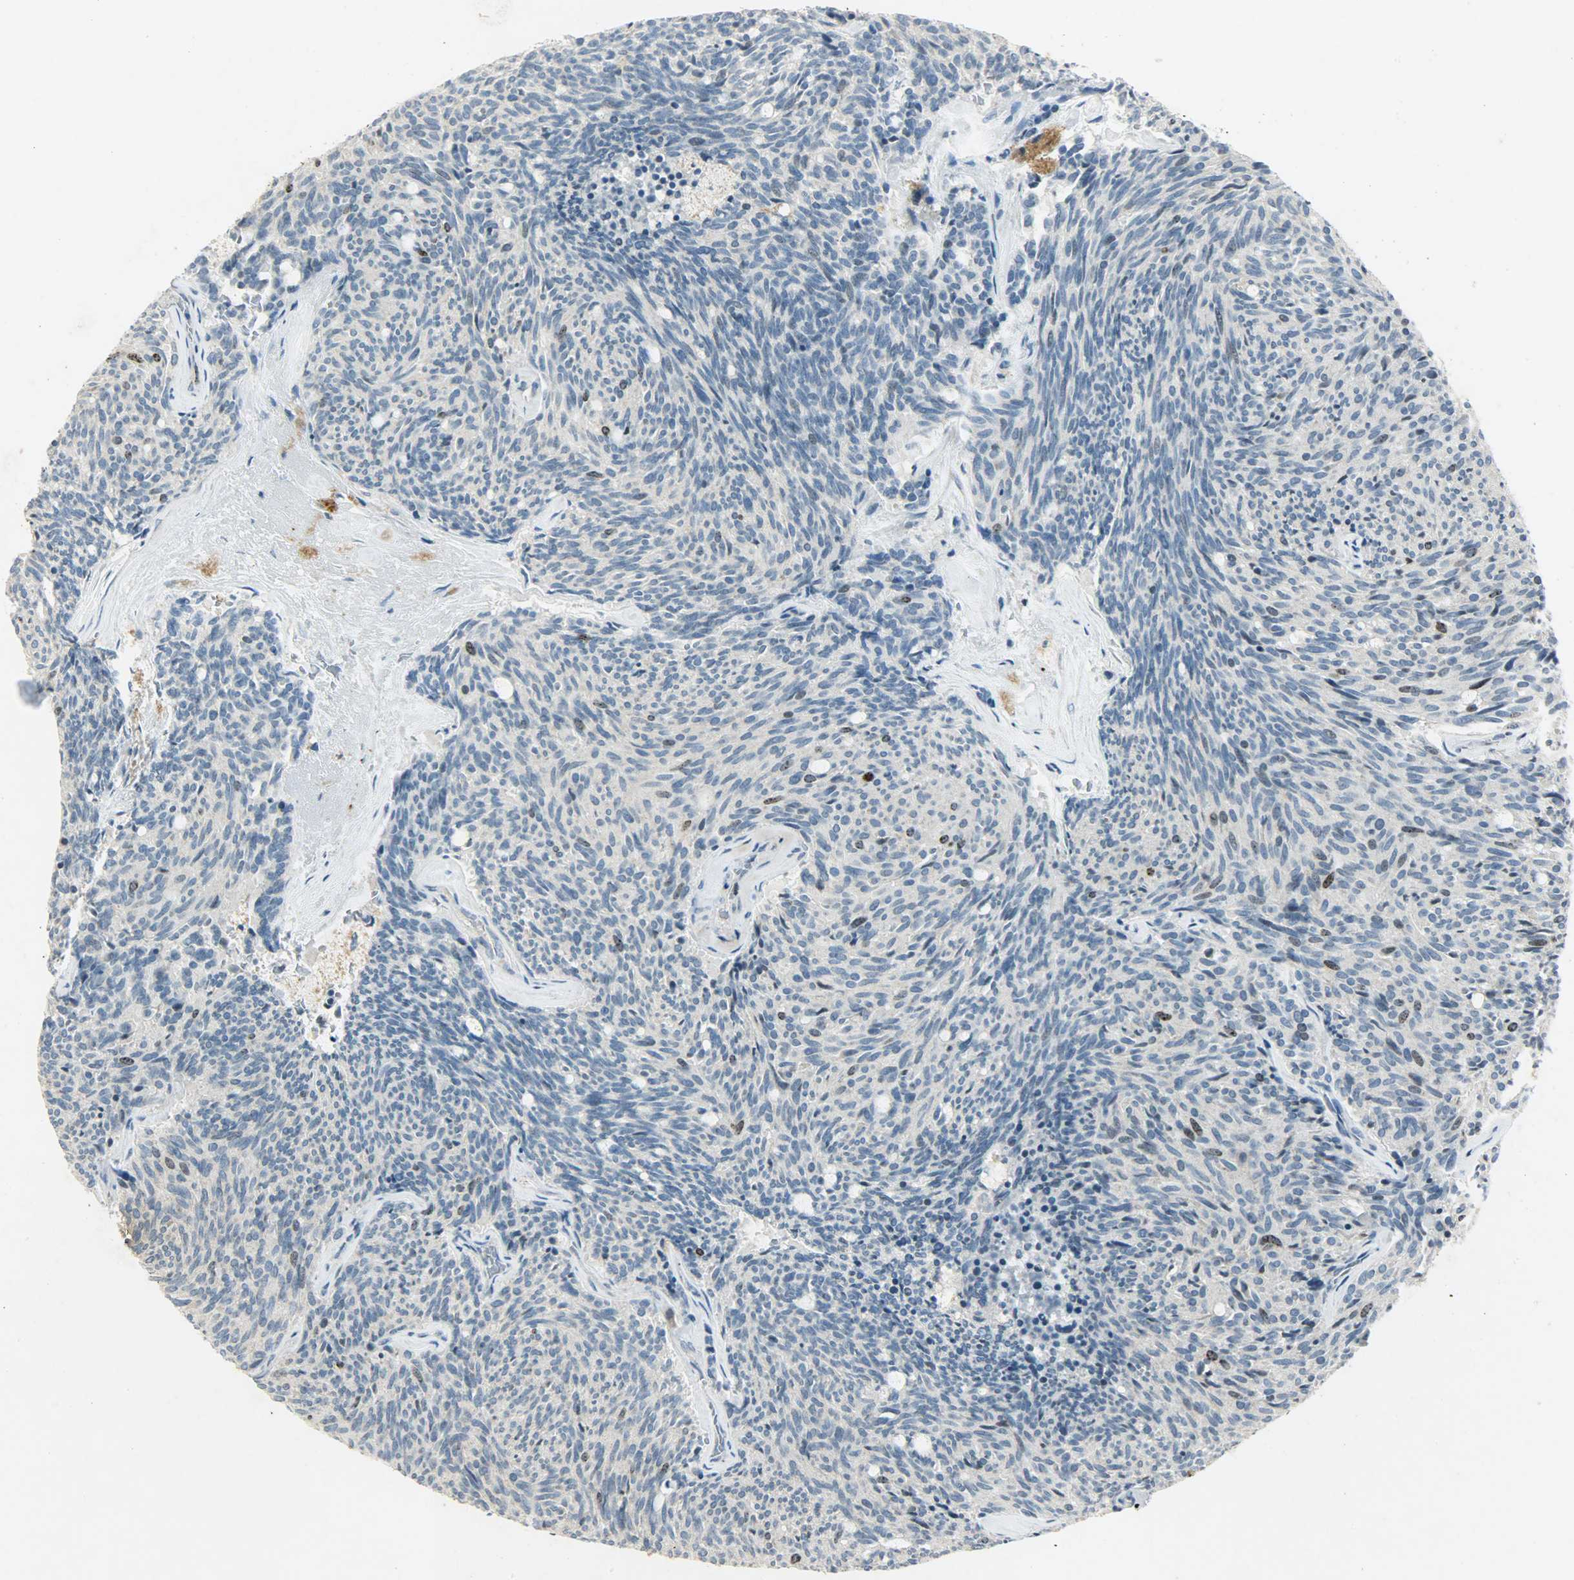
{"staining": {"intensity": "moderate", "quantity": "<25%", "location": "nuclear"}, "tissue": "carcinoid", "cell_type": "Tumor cells", "image_type": "cancer", "snomed": [{"axis": "morphology", "description": "Carcinoid, malignant, NOS"}, {"axis": "topography", "description": "Pancreas"}], "caption": "Immunohistochemical staining of human carcinoid reveals moderate nuclear protein expression in about <25% of tumor cells.", "gene": "AURKB", "patient": {"sex": "female", "age": 54}}